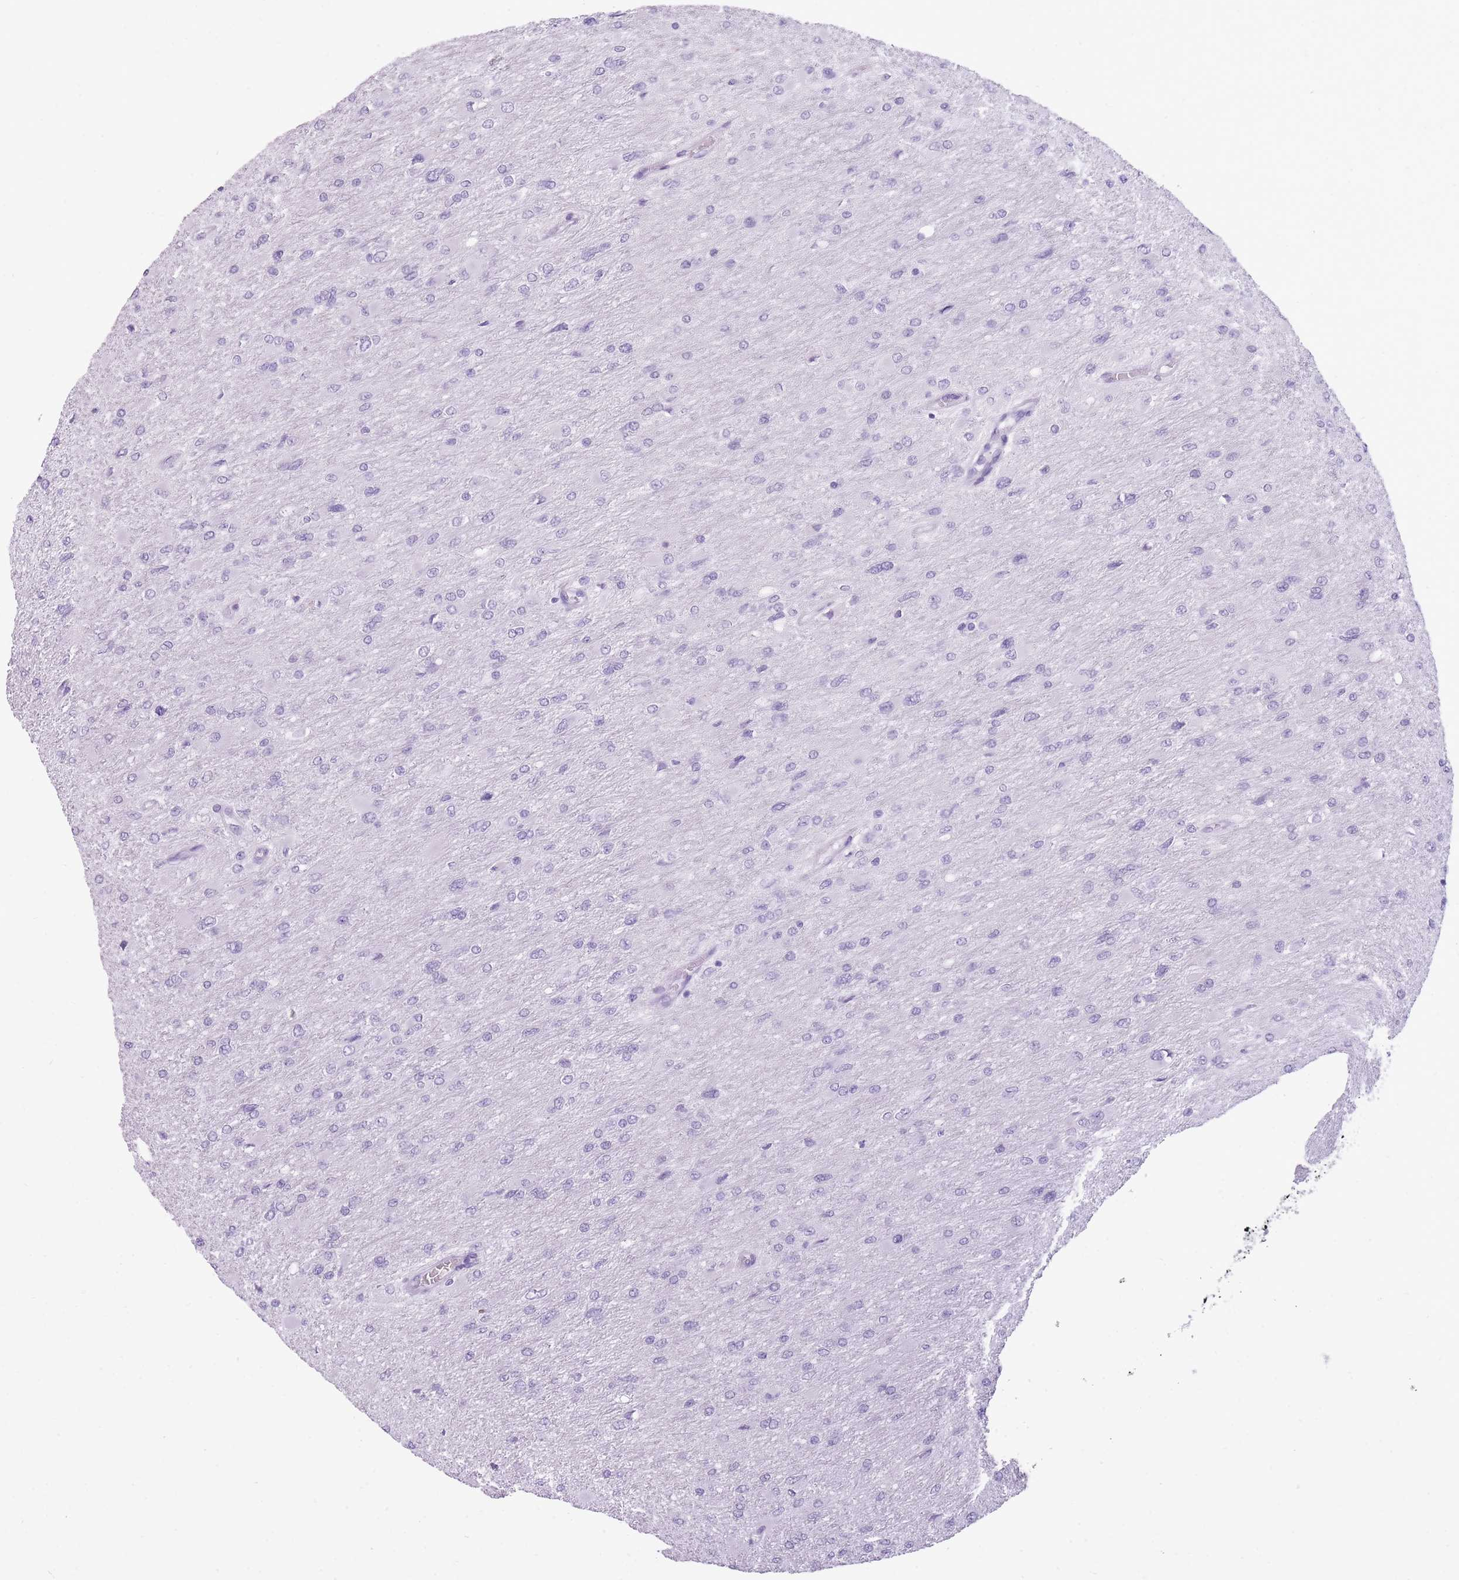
{"staining": {"intensity": "negative", "quantity": "none", "location": "none"}, "tissue": "glioma", "cell_type": "Tumor cells", "image_type": "cancer", "snomed": [{"axis": "morphology", "description": "Glioma, malignant, High grade"}, {"axis": "topography", "description": "Cerebral cortex"}], "caption": "Glioma was stained to show a protein in brown. There is no significant expression in tumor cells.", "gene": "GOLGA6D", "patient": {"sex": "female", "age": 36}}